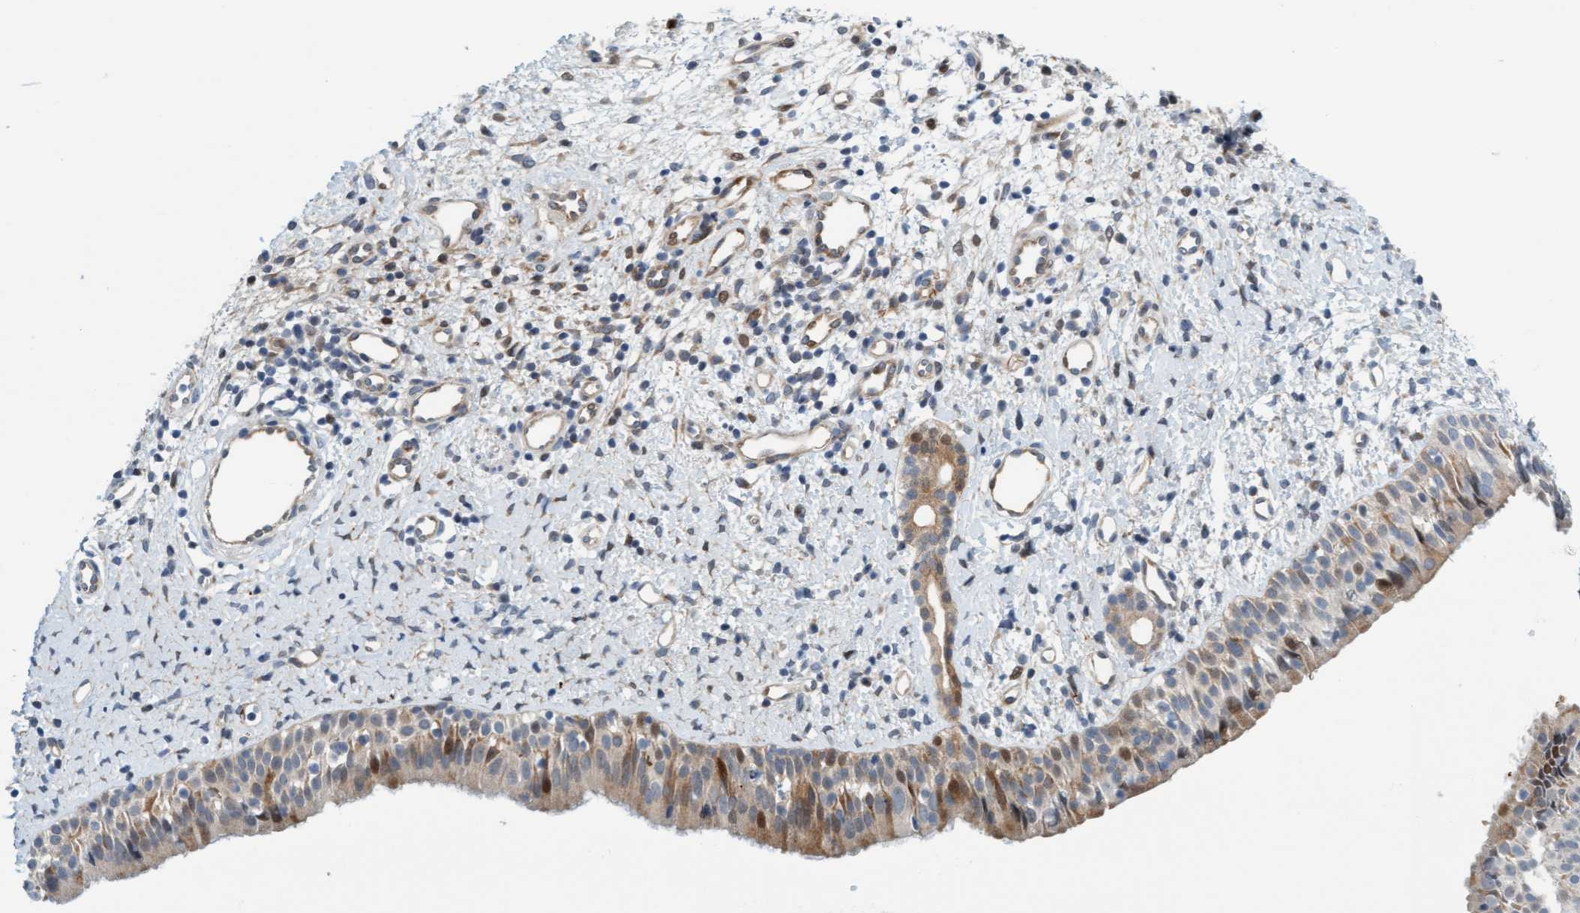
{"staining": {"intensity": "moderate", "quantity": ">75%", "location": "cytoplasmic/membranous,nuclear"}, "tissue": "nasopharynx", "cell_type": "Respiratory epithelial cells", "image_type": "normal", "snomed": [{"axis": "morphology", "description": "Normal tissue, NOS"}, {"axis": "topography", "description": "Nasopharynx"}], "caption": "The image shows a brown stain indicating the presence of a protein in the cytoplasmic/membranous,nuclear of respiratory epithelial cells in nasopharynx. The protein is shown in brown color, while the nuclei are stained blue.", "gene": "EIF4EBP1", "patient": {"sex": "male", "age": 22}}